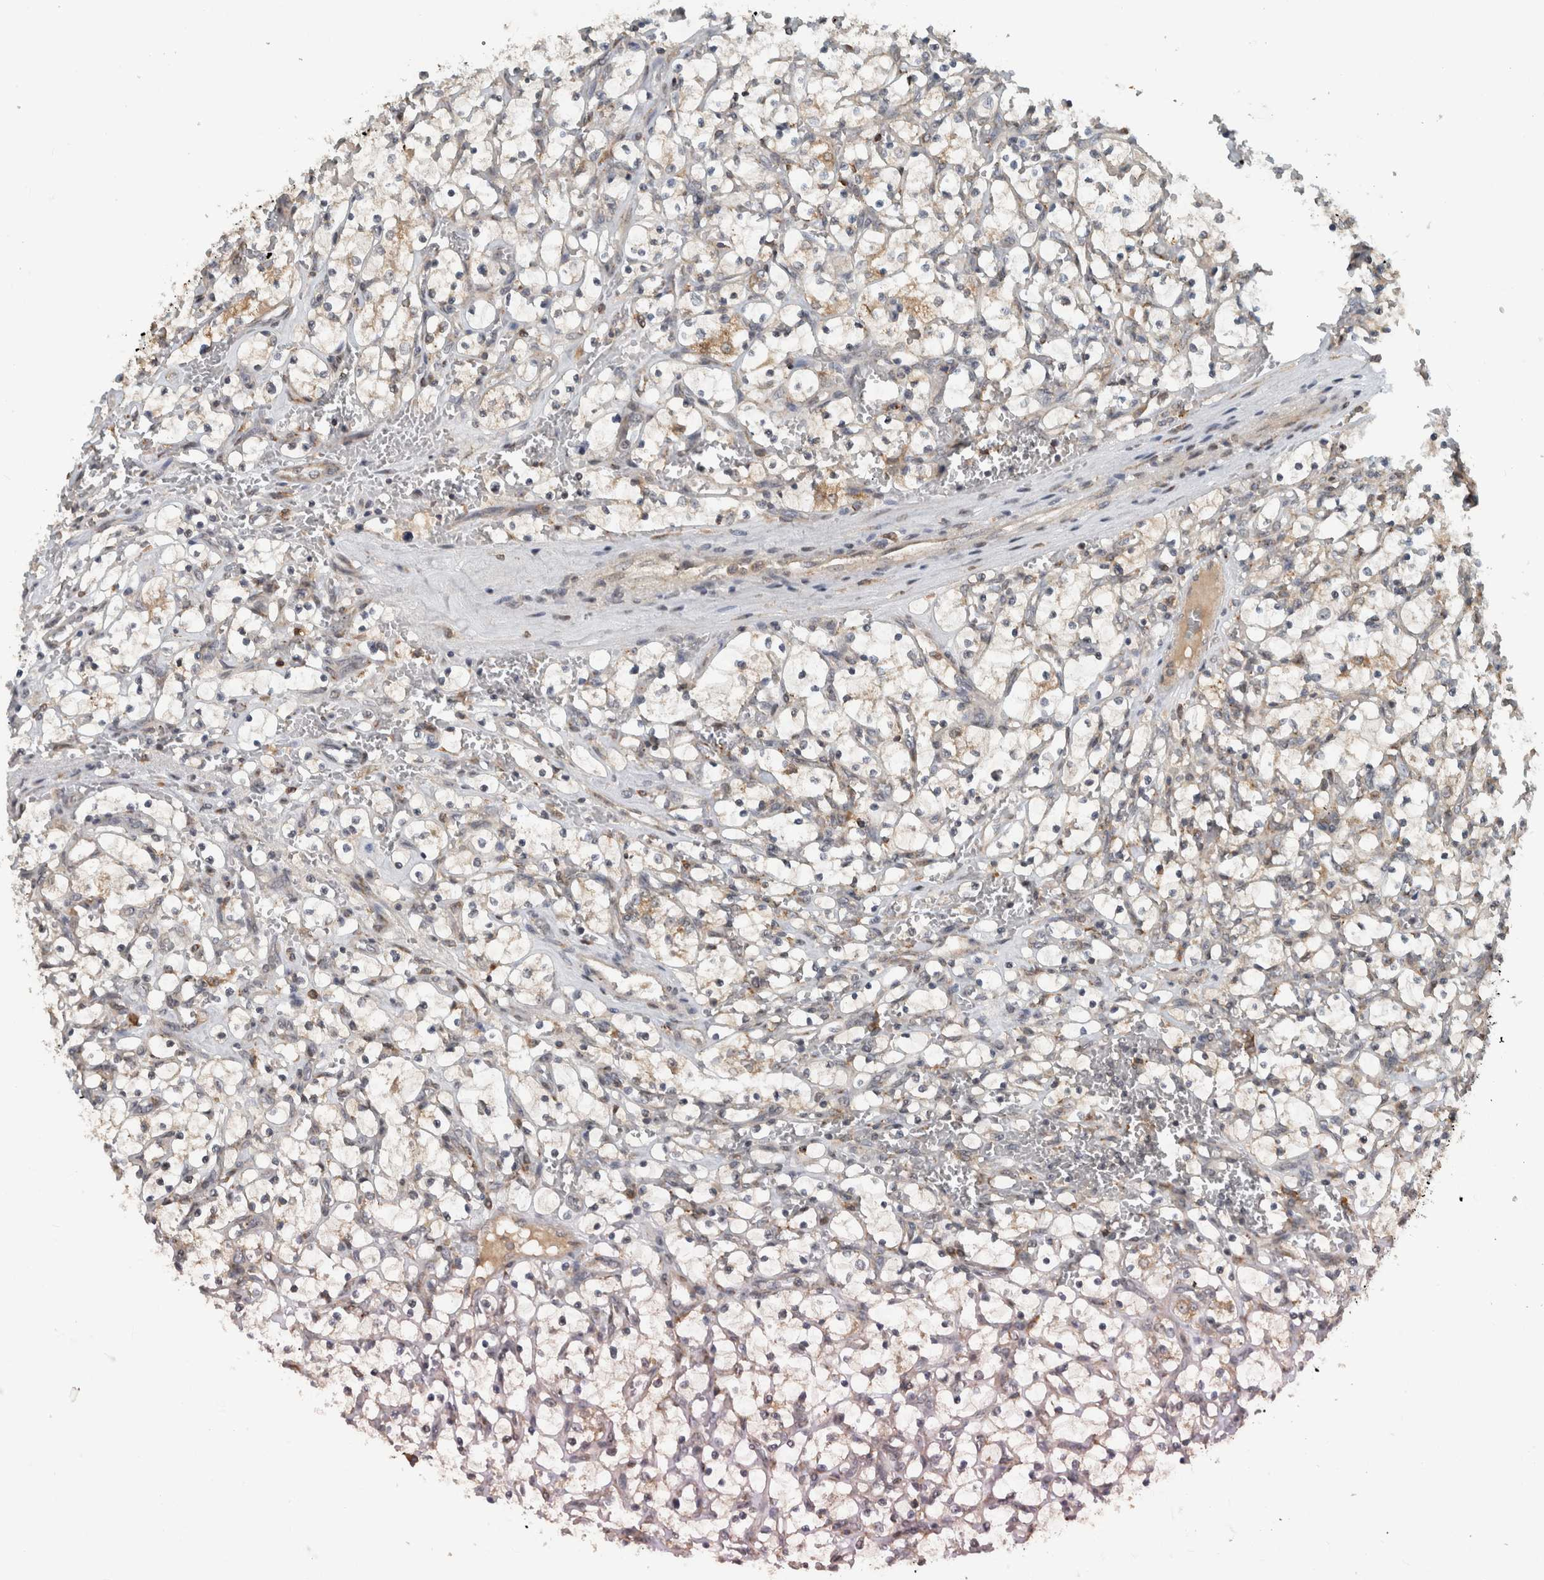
{"staining": {"intensity": "weak", "quantity": "<25%", "location": "cytoplasmic/membranous"}, "tissue": "renal cancer", "cell_type": "Tumor cells", "image_type": "cancer", "snomed": [{"axis": "morphology", "description": "Adenocarcinoma, NOS"}, {"axis": "topography", "description": "Kidney"}], "caption": "There is no significant staining in tumor cells of renal adenocarcinoma.", "gene": "GPR137B", "patient": {"sex": "female", "age": 69}}